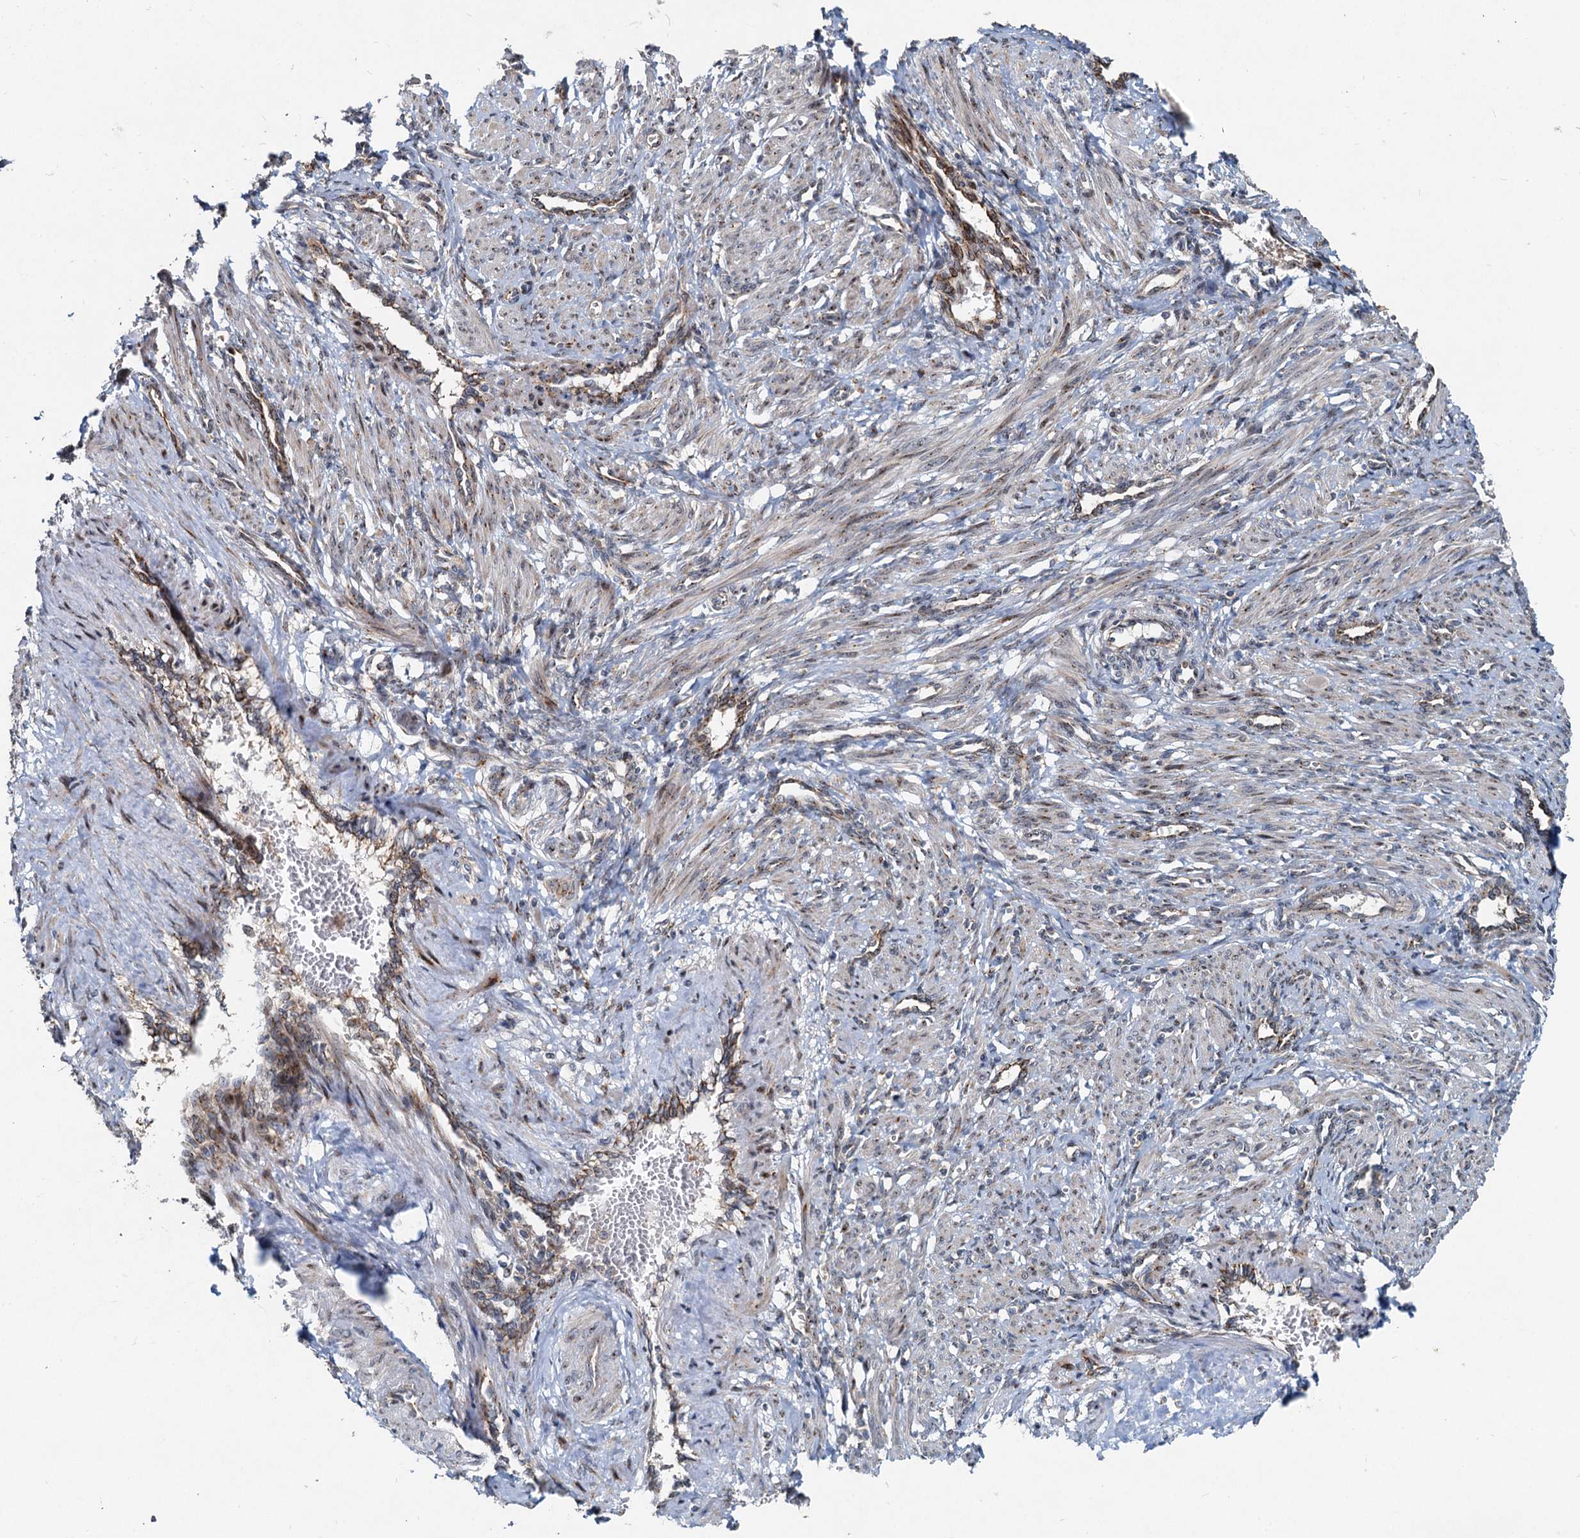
{"staining": {"intensity": "moderate", "quantity": "25%-75%", "location": "cytoplasmic/membranous"}, "tissue": "smooth muscle", "cell_type": "Smooth muscle cells", "image_type": "normal", "snomed": [{"axis": "morphology", "description": "Normal tissue, NOS"}, {"axis": "topography", "description": "Endometrium"}], "caption": "This histopathology image reveals immunohistochemistry (IHC) staining of normal human smooth muscle, with medium moderate cytoplasmic/membranous positivity in about 25%-75% of smooth muscle cells.", "gene": "CEP68", "patient": {"sex": "female", "age": 33}}